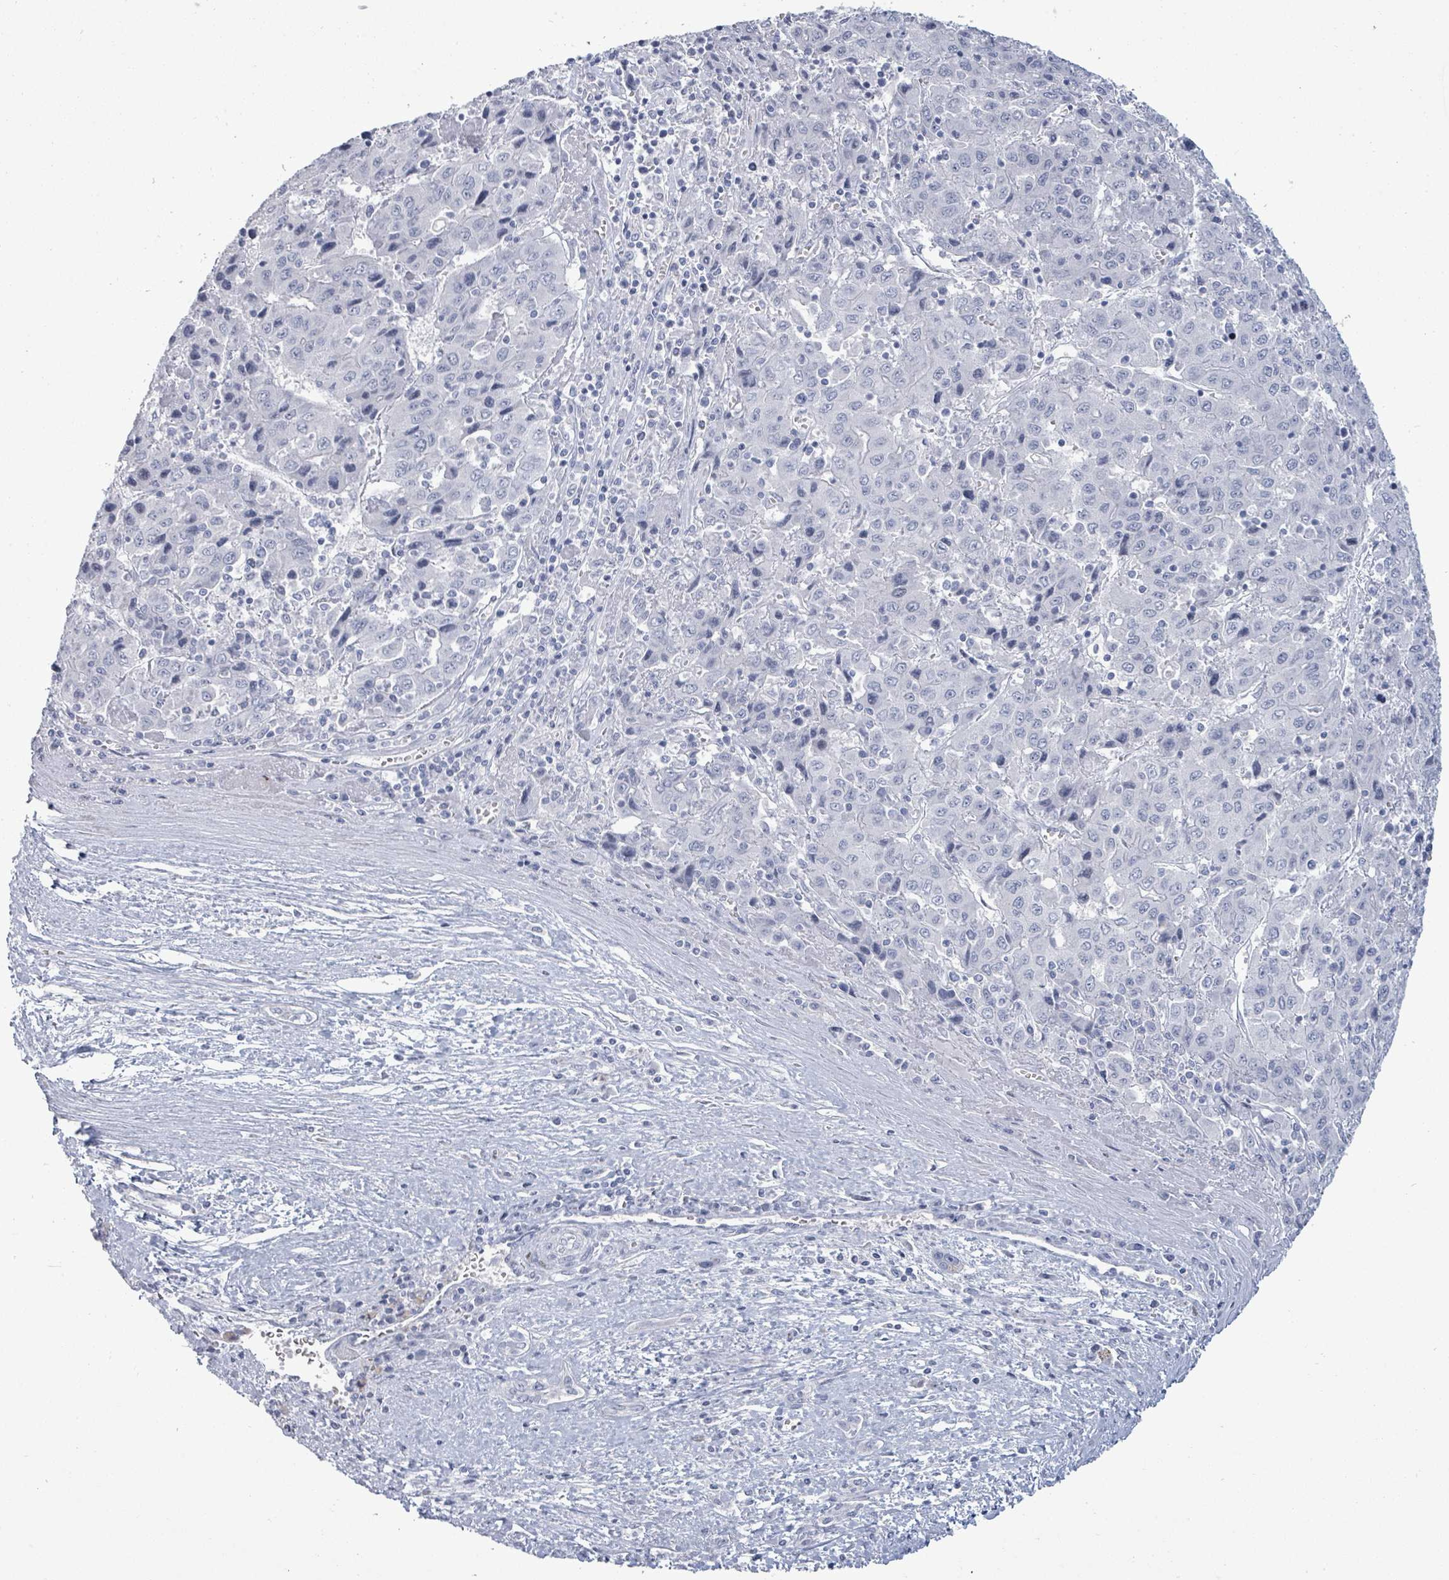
{"staining": {"intensity": "negative", "quantity": "none", "location": "none"}, "tissue": "liver cancer", "cell_type": "Tumor cells", "image_type": "cancer", "snomed": [{"axis": "morphology", "description": "Carcinoma, Hepatocellular, NOS"}, {"axis": "topography", "description": "Liver"}], "caption": "Tumor cells are negative for brown protein staining in liver cancer.", "gene": "MALL", "patient": {"sex": "female", "age": 53}}